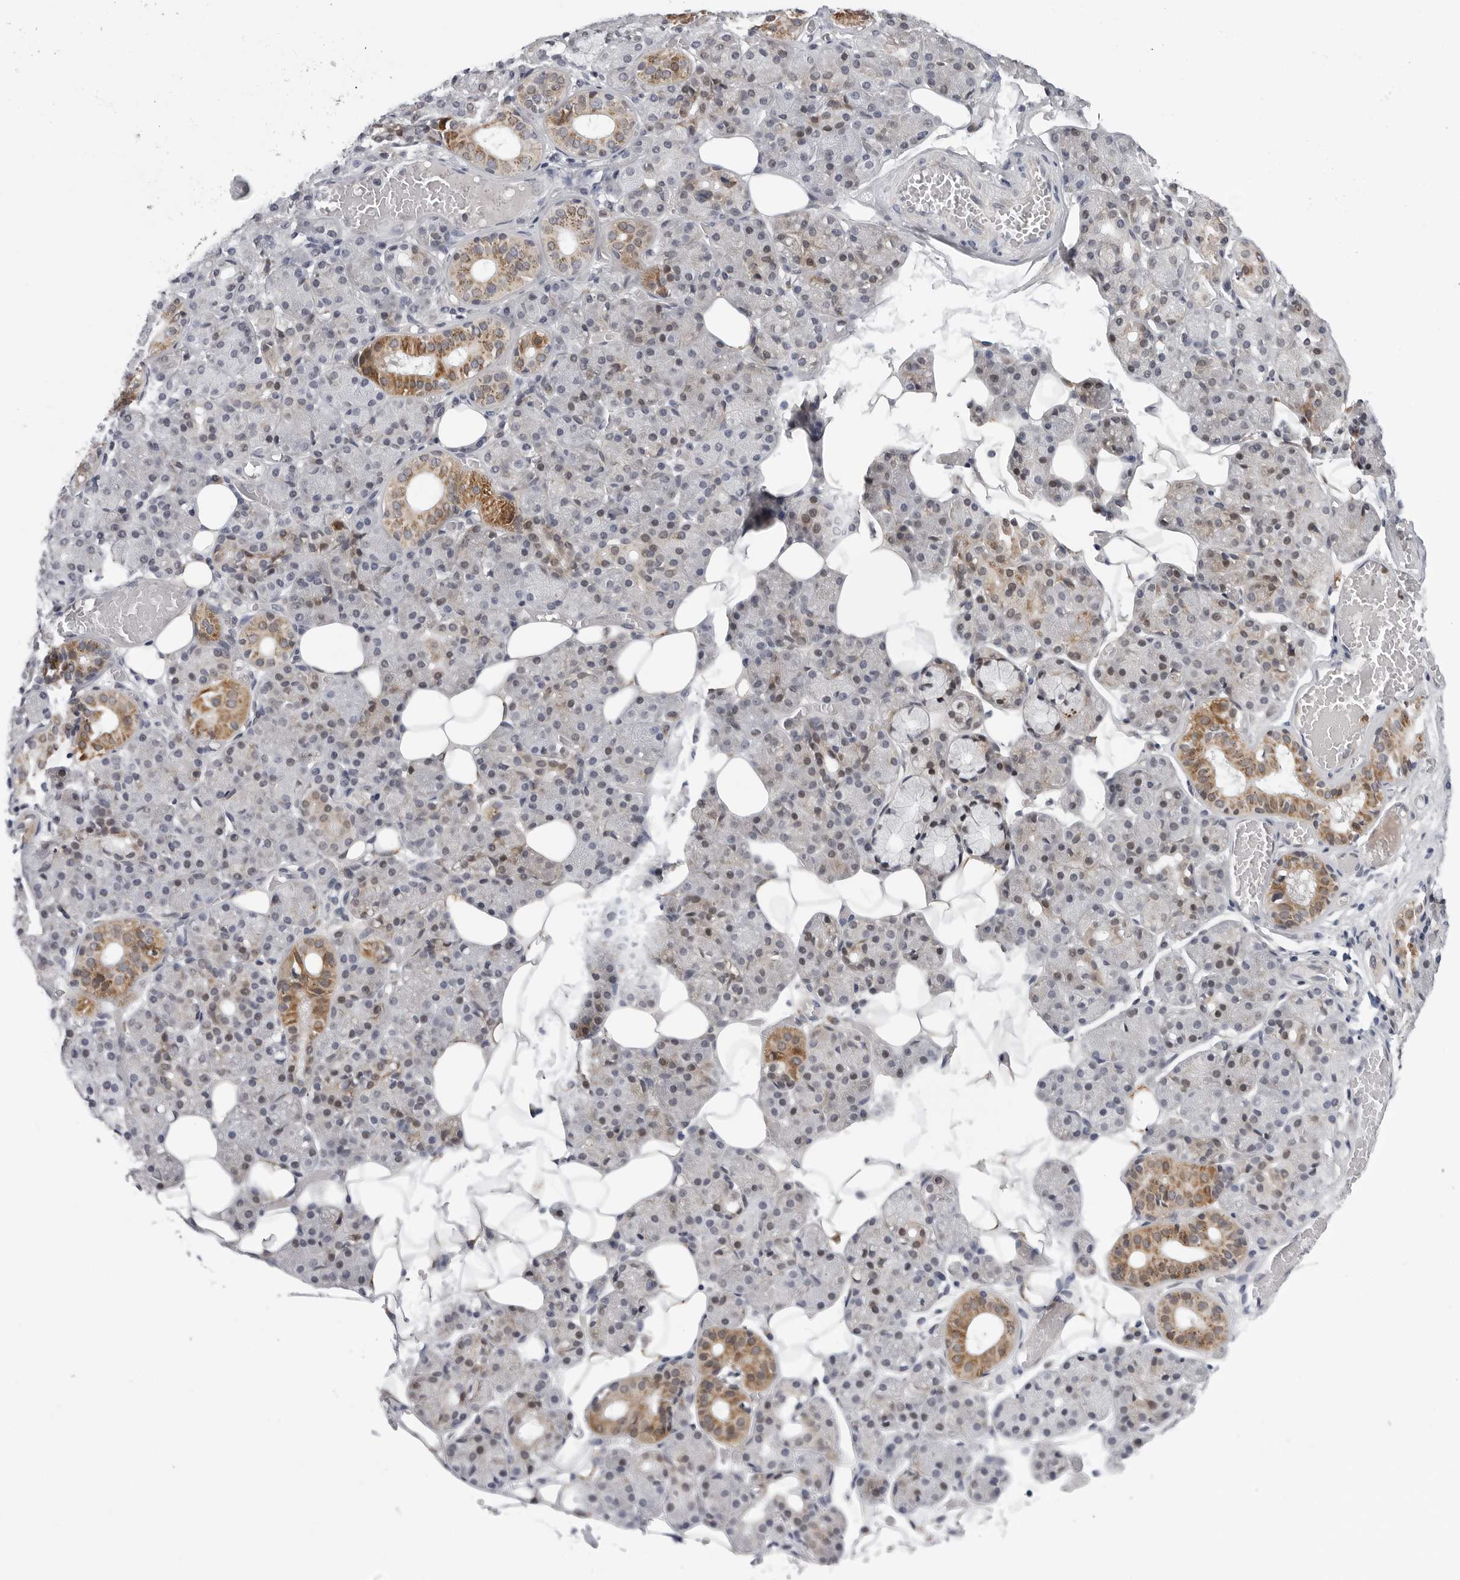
{"staining": {"intensity": "moderate", "quantity": "<25%", "location": "cytoplasmic/membranous"}, "tissue": "salivary gland", "cell_type": "Glandular cells", "image_type": "normal", "snomed": [{"axis": "morphology", "description": "Normal tissue, NOS"}, {"axis": "topography", "description": "Salivary gland"}], "caption": "Brown immunohistochemical staining in unremarkable salivary gland shows moderate cytoplasmic/membranous staining in about <25% of glandular cells.", "gene": "CDK20", "patient": {"sex": "male", "age": 63}}